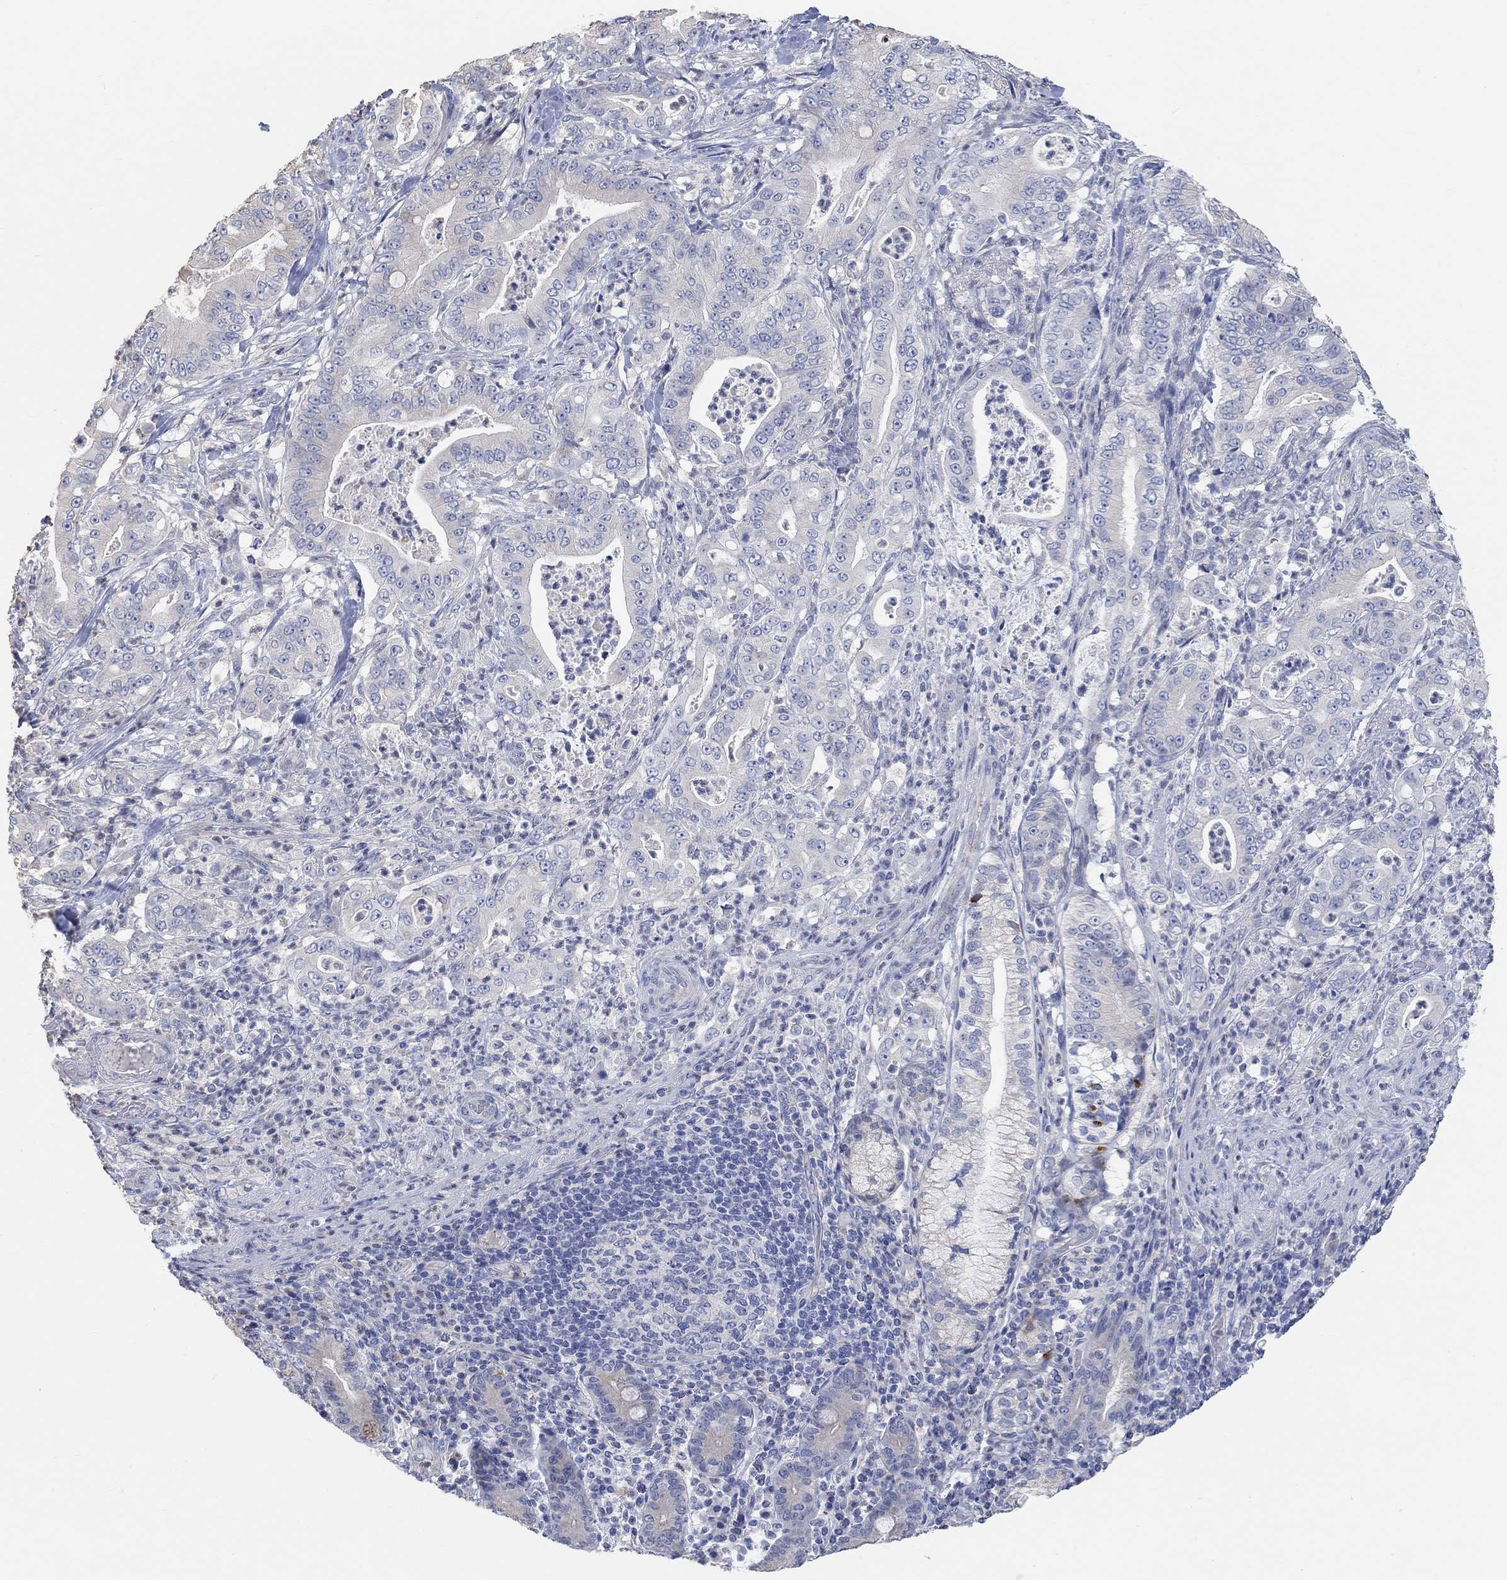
{"staining": {"intensity": "negative", "quantity": "none", "location": "none"}, "tissue": "pancreatic cancer", "cell_type": "Tumor cells", "image_type": "cancer", "snomed": [{"axis": "morphology", "description": "Adenocarcinoma, NOS"}, {"axis": "topography", "description": "Pancreas"}], "caption": "Immunohistochemistry (IHC) micrograph of adenocarcinoma (pancreatic) stained for a protein (brown), which demonstrates no expression in tumor cells.", "gene": "NLRP14", "patient": {"sex": "male", "age": 71}}